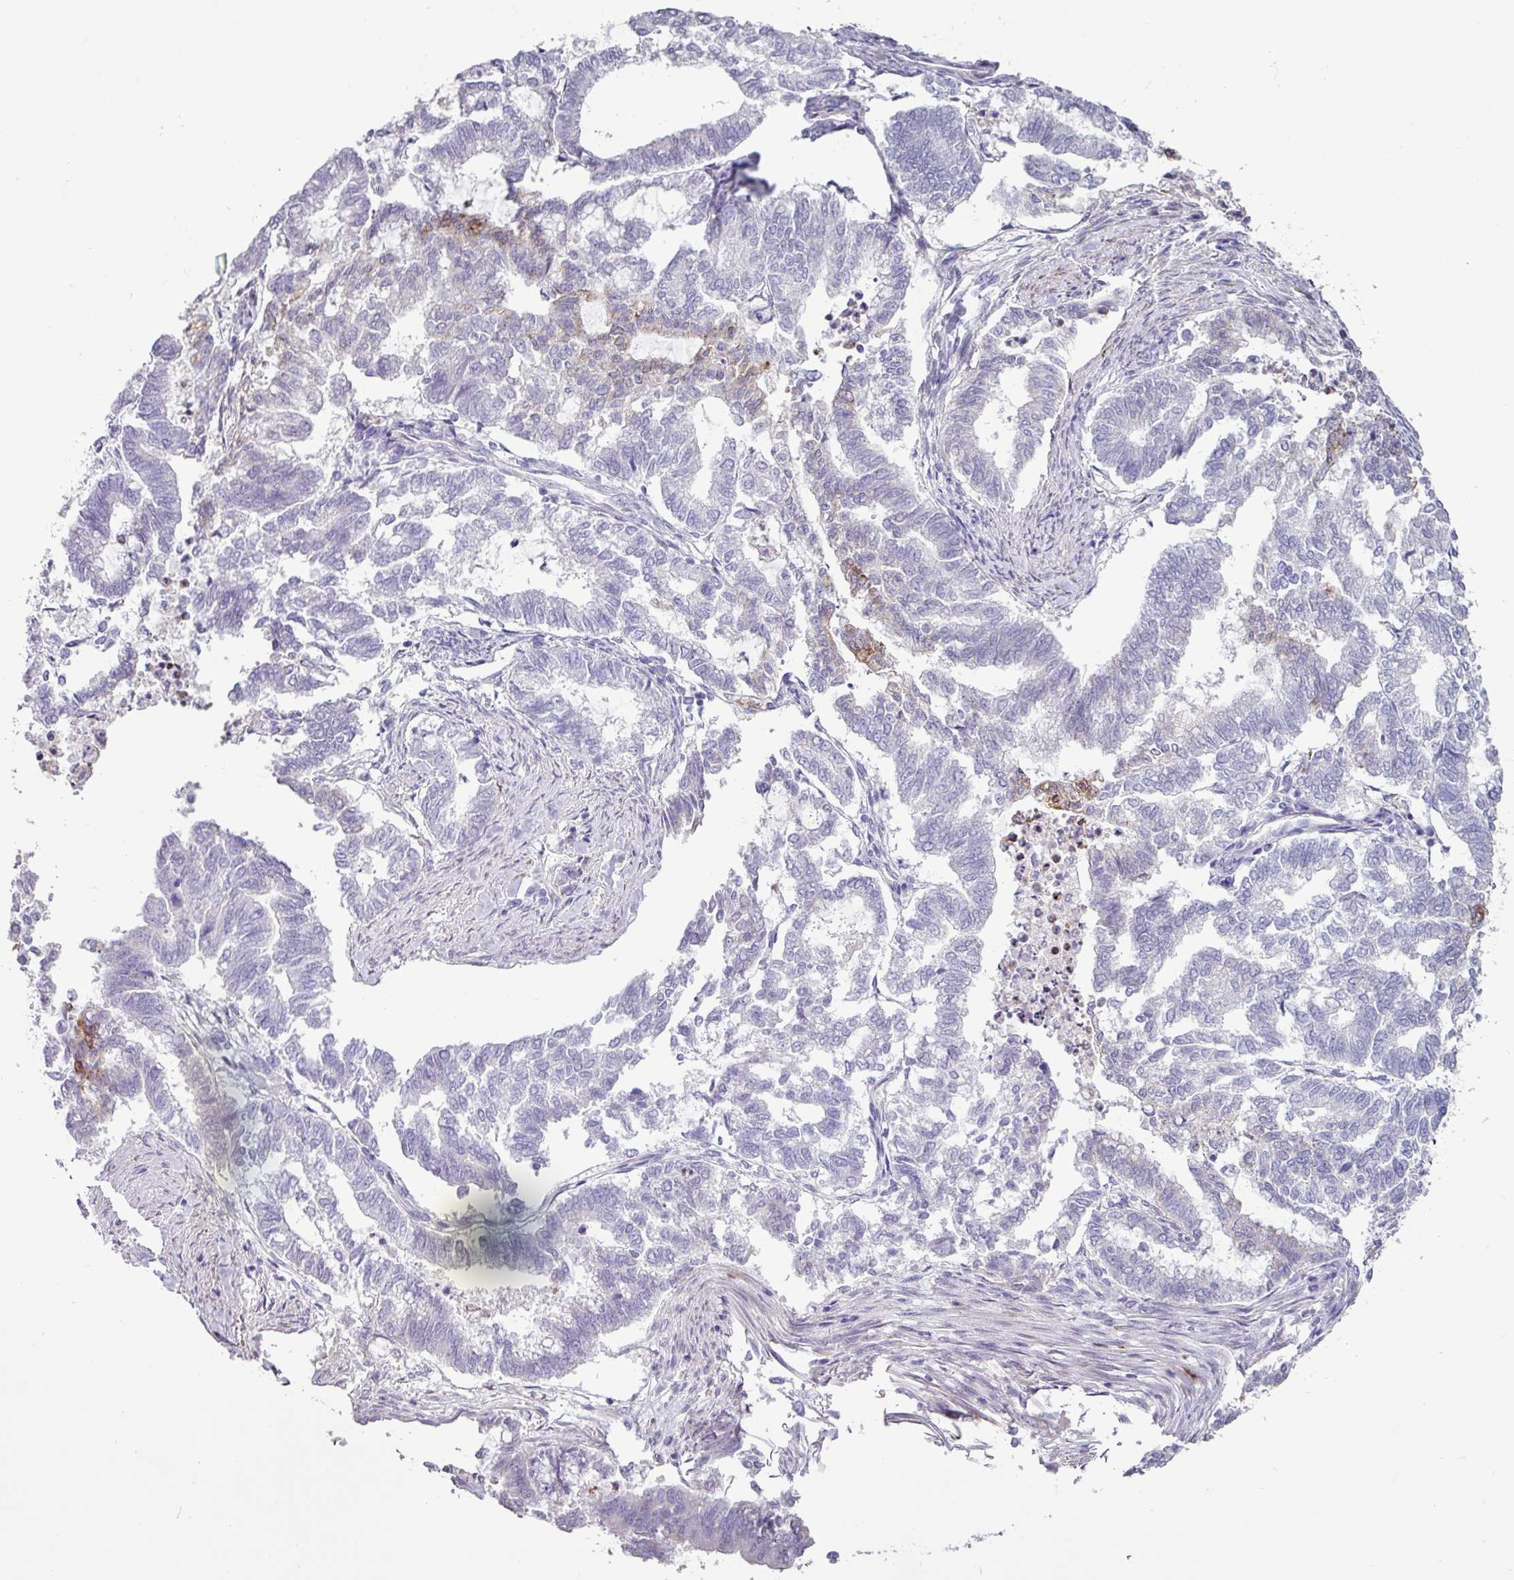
{"staining": {"intensity": "weak", "quantity": "<25%", "location": "cytoplasmic/membranous"}, "tissue": "endometrial cancer", "cell_type": "Tumor cells", "image_type": "cancer", "snomed": [{"axis": "morphology", "description": "Adenocarcinoma, NOS"}, {"axis": "topography", "description": "Endometrium"}], "caption": "Micrograph shows no protein positivity in tumor cells of endometrial adenocarcinoma tissue. (DAB immunohistochemistry with hematoxylin counter stain).", "gene": "PPP1R35", "patient": {"sex": "female", "age": 79}}